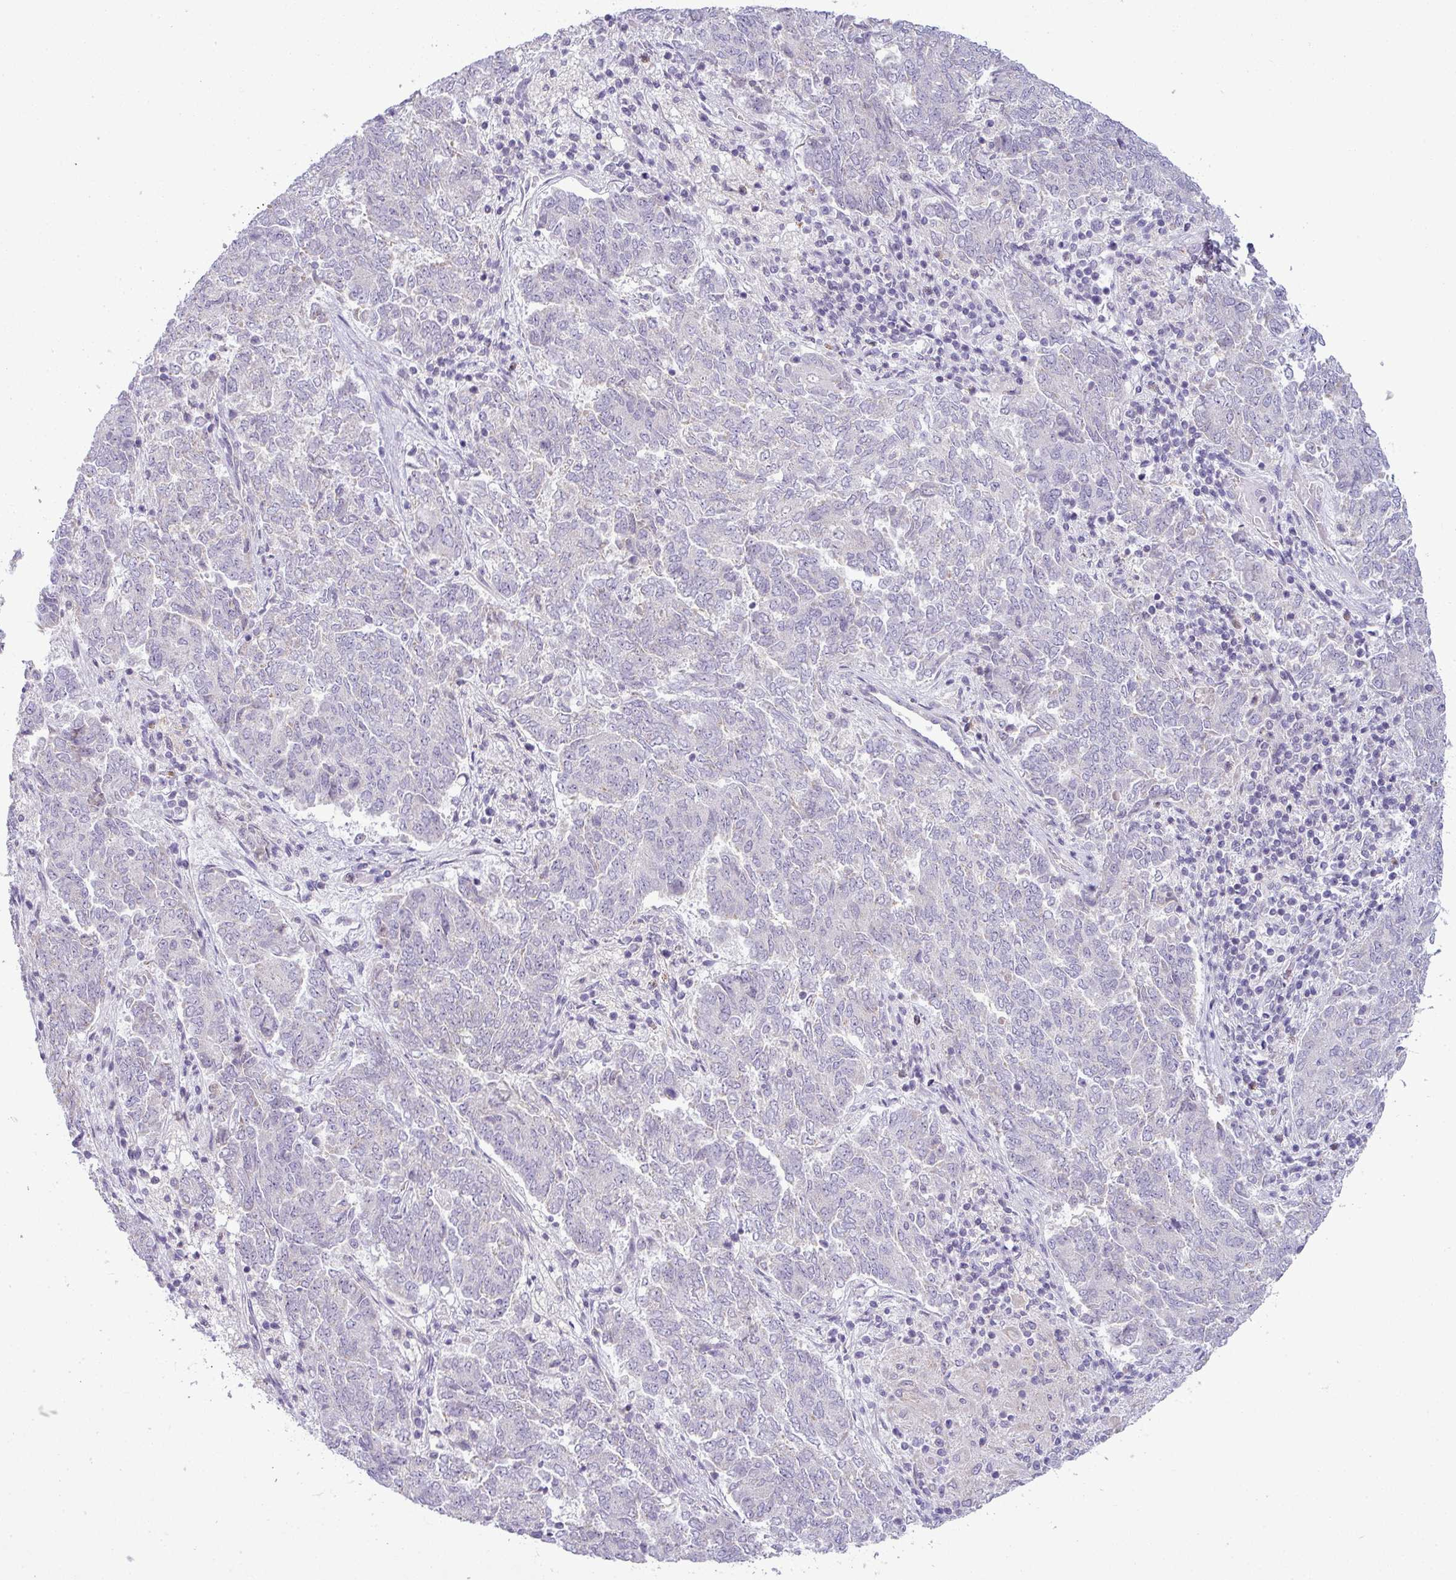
{"staining": {"intensity": "negative", "quantity": "none", "location": "none"}, "tissue": "endometrial cancer", "cell_type": "Tumor cells", "image_type": "cancer", "snomed": [{"axis": "morphology", "description": "Adenocarcinoma, NOS"}, {"axis": "topography", "description": "Endometrium"}], "caption": "Immunohistochemical staining of adenocarcinoma (endometrial) demonstrates no significant expression in tumor cells.", "gene": "HBEGF", "patient": {"sex": "female", "age": 80}}